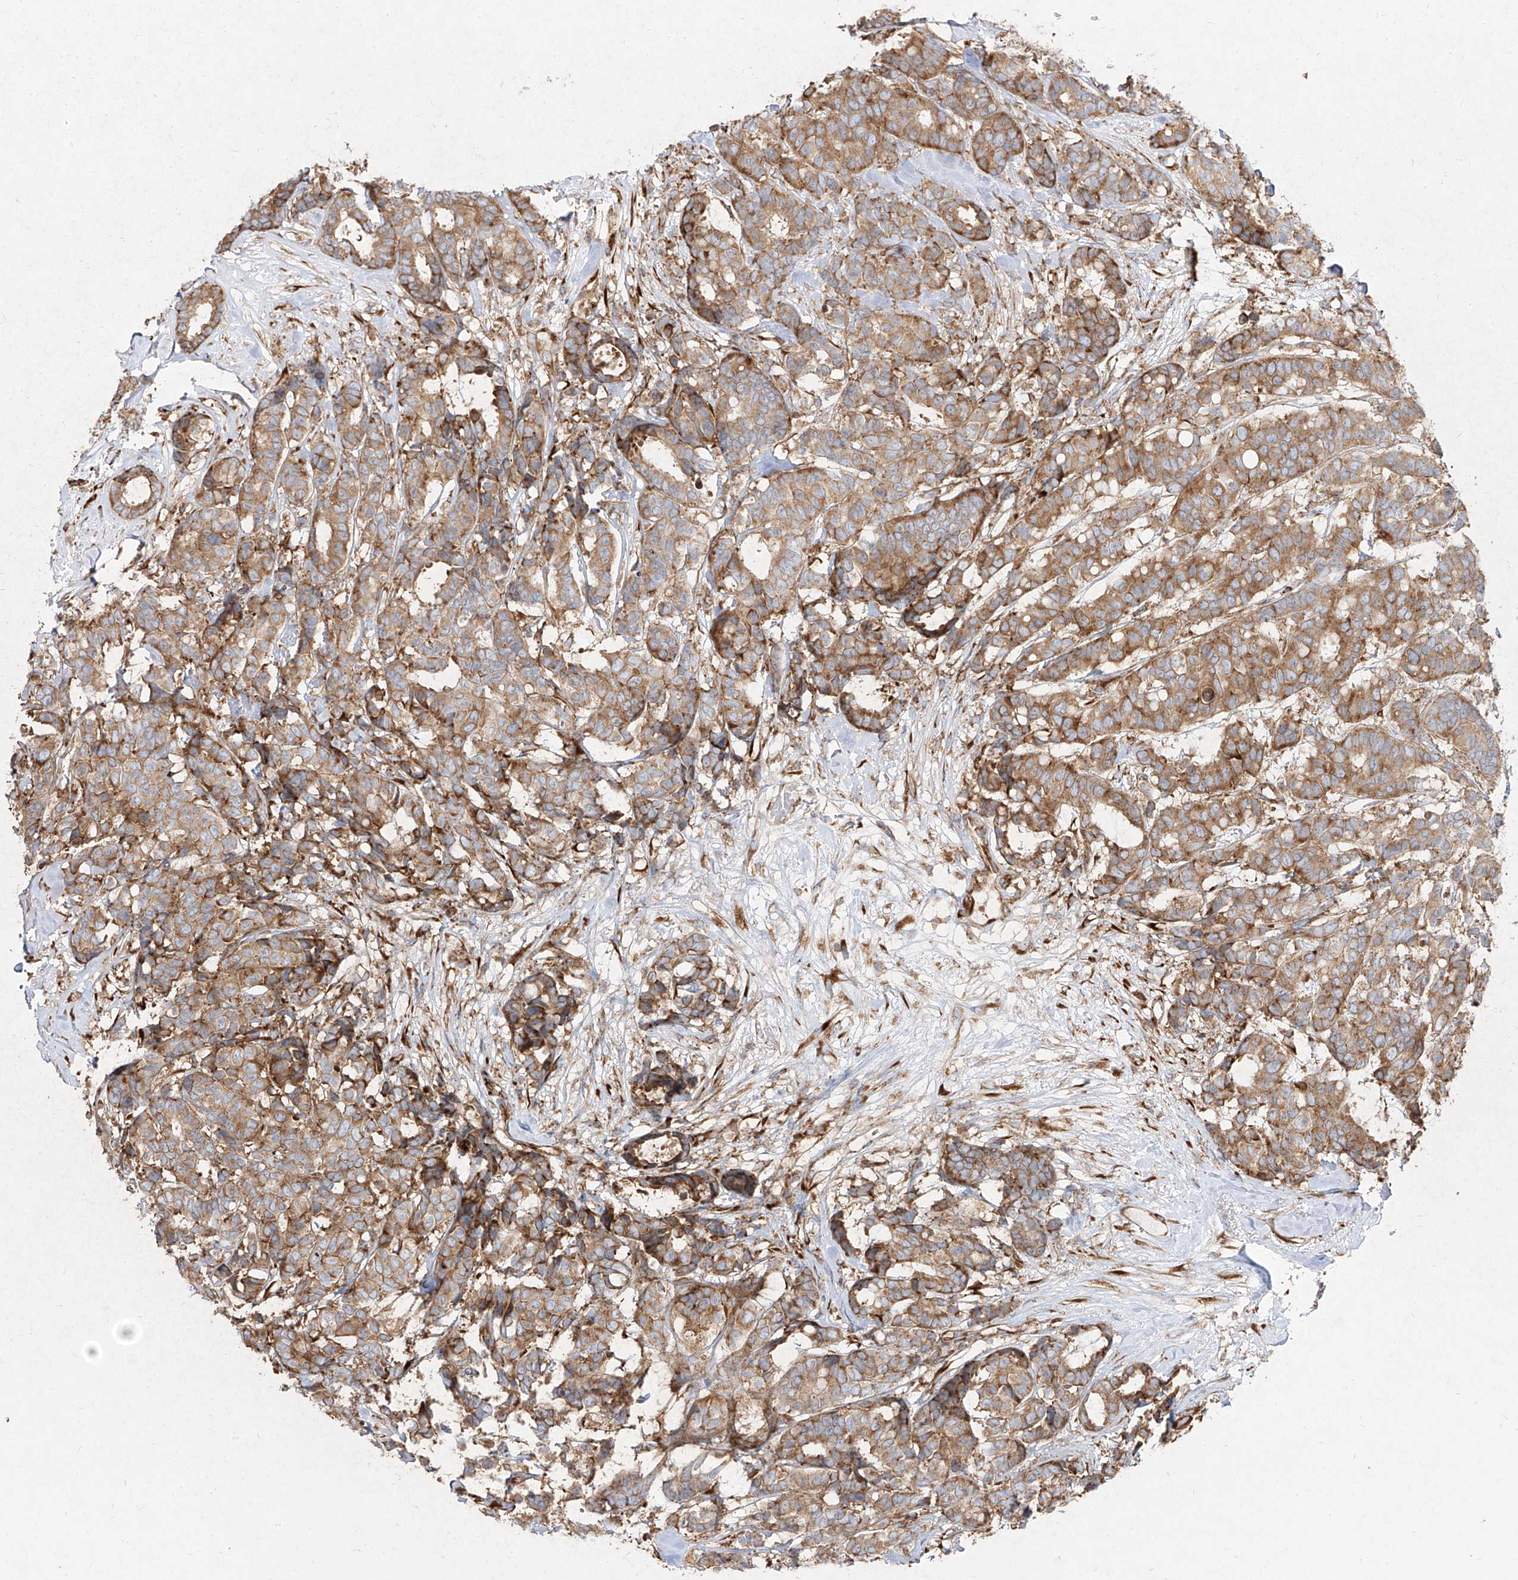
{"staining": {"intensity": "moderate", "quantity": ">75%", "location": "cytoplasmic/membranous"}, "tissue": "breast cancer", "cell_type": "Tumor cells", "image_type": "cancer", "snomed": [{"axis": "morphology", "description": "Duct carcinoma"}, {"axis": "topography", "description": "Breast"}], "caption": "IHC of human breast cancer (infiltrating ductal carcinoma) exhibits medium levels of moderate cytoplasmic/membranous expression in approximately >75% of tumor cells.", "gene": "RPS25", "patient": {"sex": "female", "age": 87}}